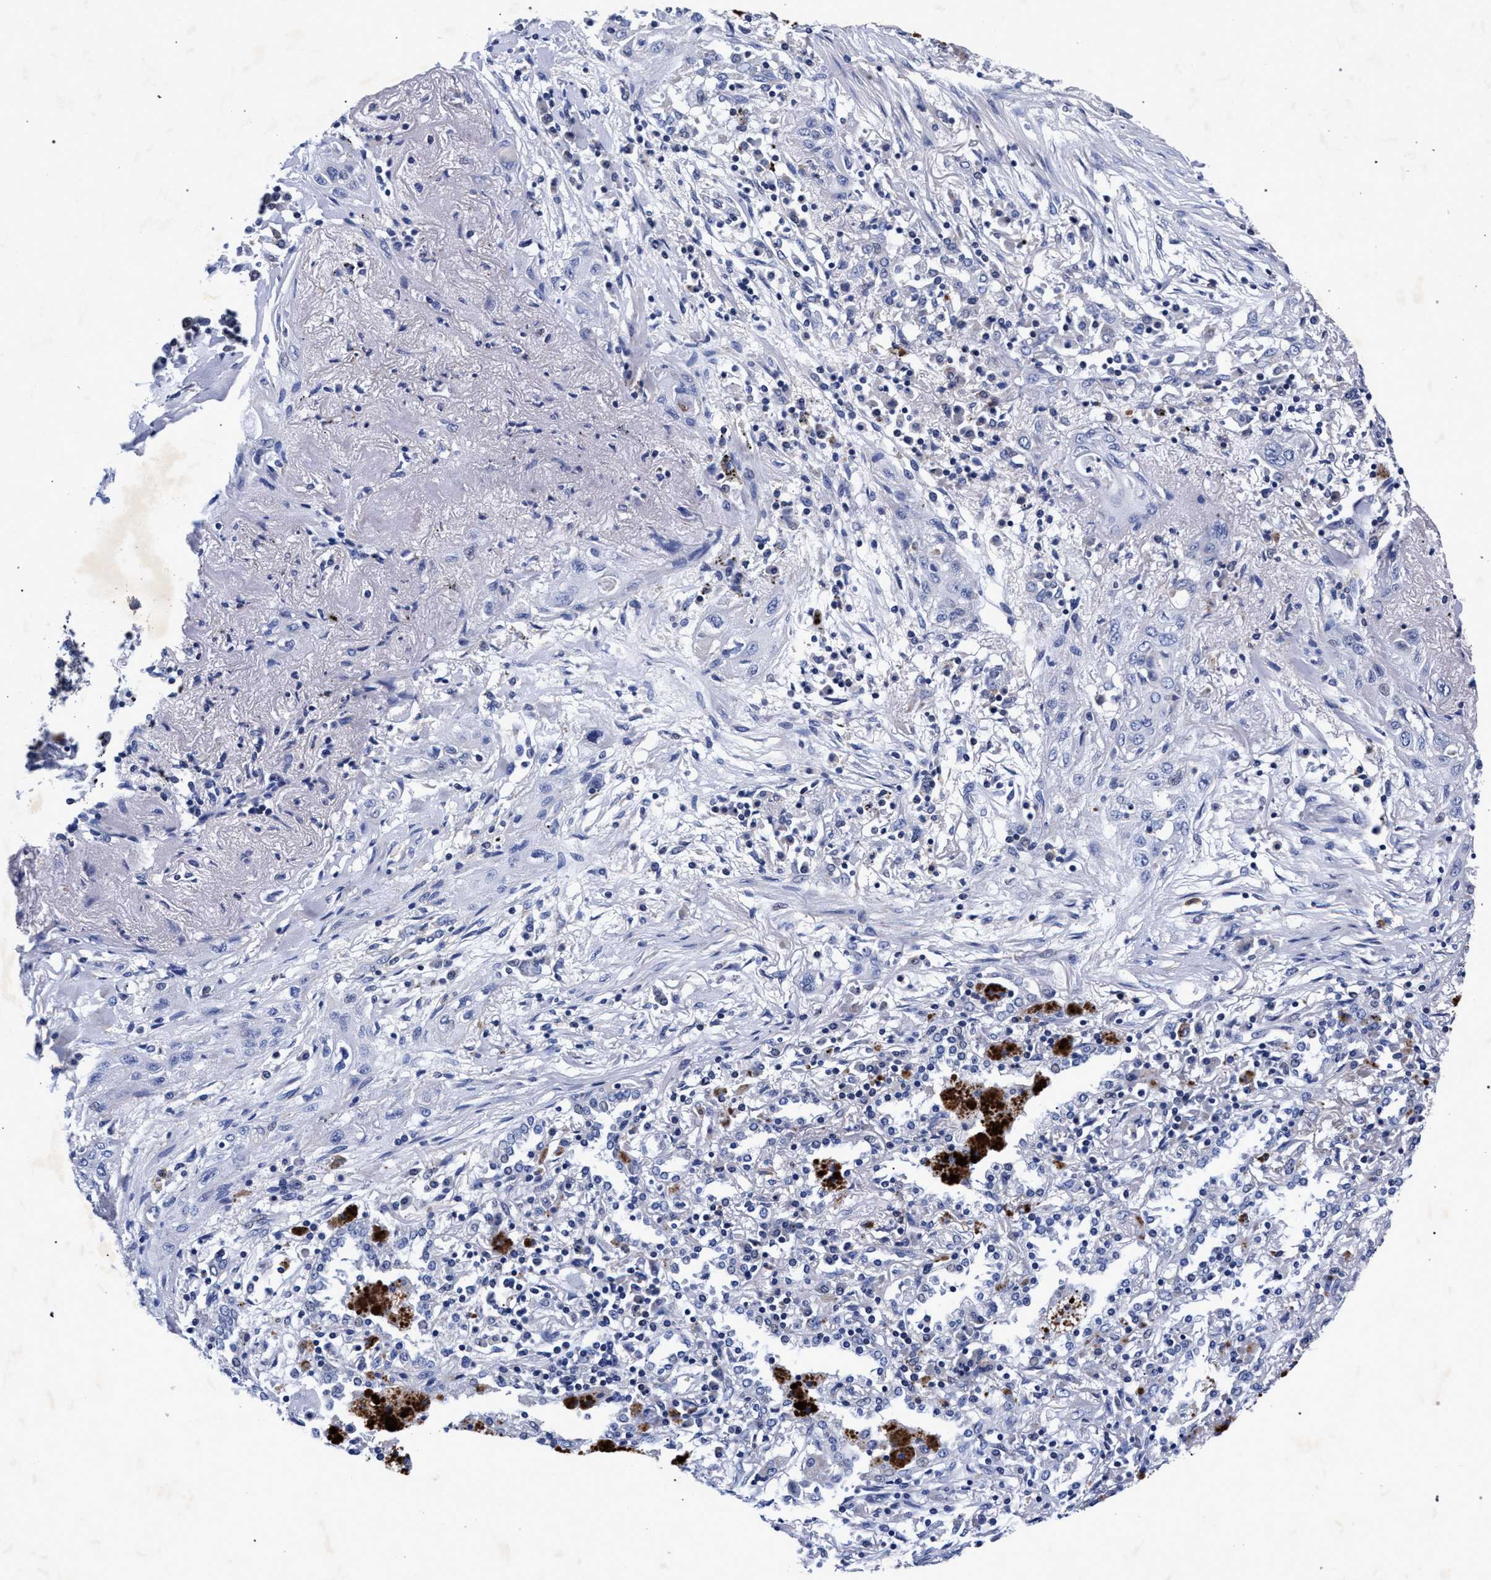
{"staining": {"intensity": "negative", "quantity": "none", "location": "none"}, "tissue": "lung cancer", "cell_type": "Tumor cells", "image_type": "cancer", "snomed": [{"axis": "morphology", "description": "Squamous cell carcinoma, NOS"}, {"axis": "topography", "description": "Lung"}], "caption": "The micrograph displays no significant expression in tumor cells of lung squamous cell carcinoma.", "gene": "HSD17B14", "patient": {"sex": "female", "age": 47}}